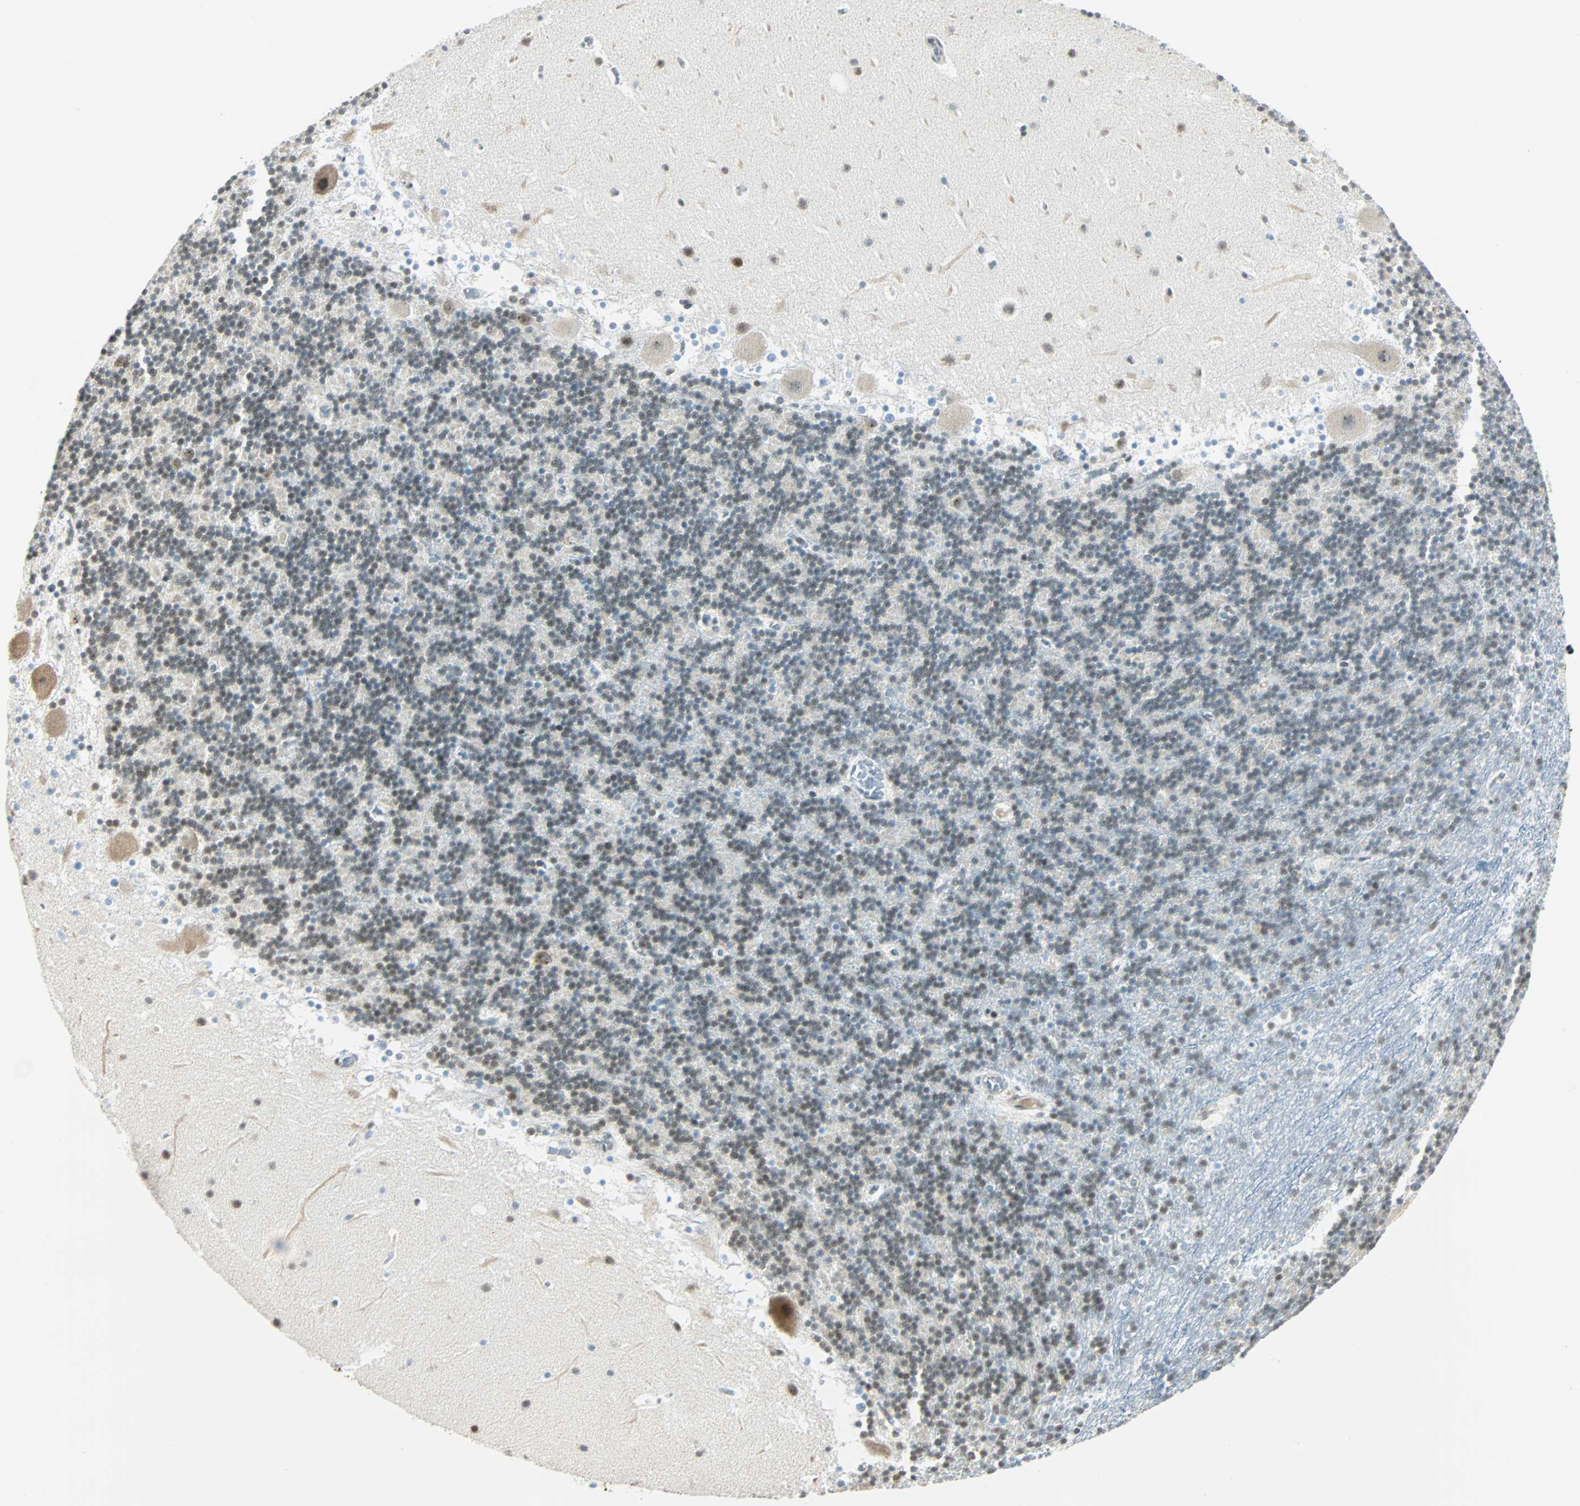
{"staining": {"intensity": "weak", "quantity": "<25%", "location": "nuclear"}, "tissue": "cerebellum", "cell_type": "Cells in granular layer", "image_type": "normal", "snomed": [{"axis": "morphology", "description": "Normal tissue, NOS"}, {"axis": "topography", "description": "Cerebellum"}], "caption": "The micrograph reveals no significant positivity in cells in granular layer of cerebellum.", "gene": "NELFE", "patient": {"sex": "male", "age": 45}}